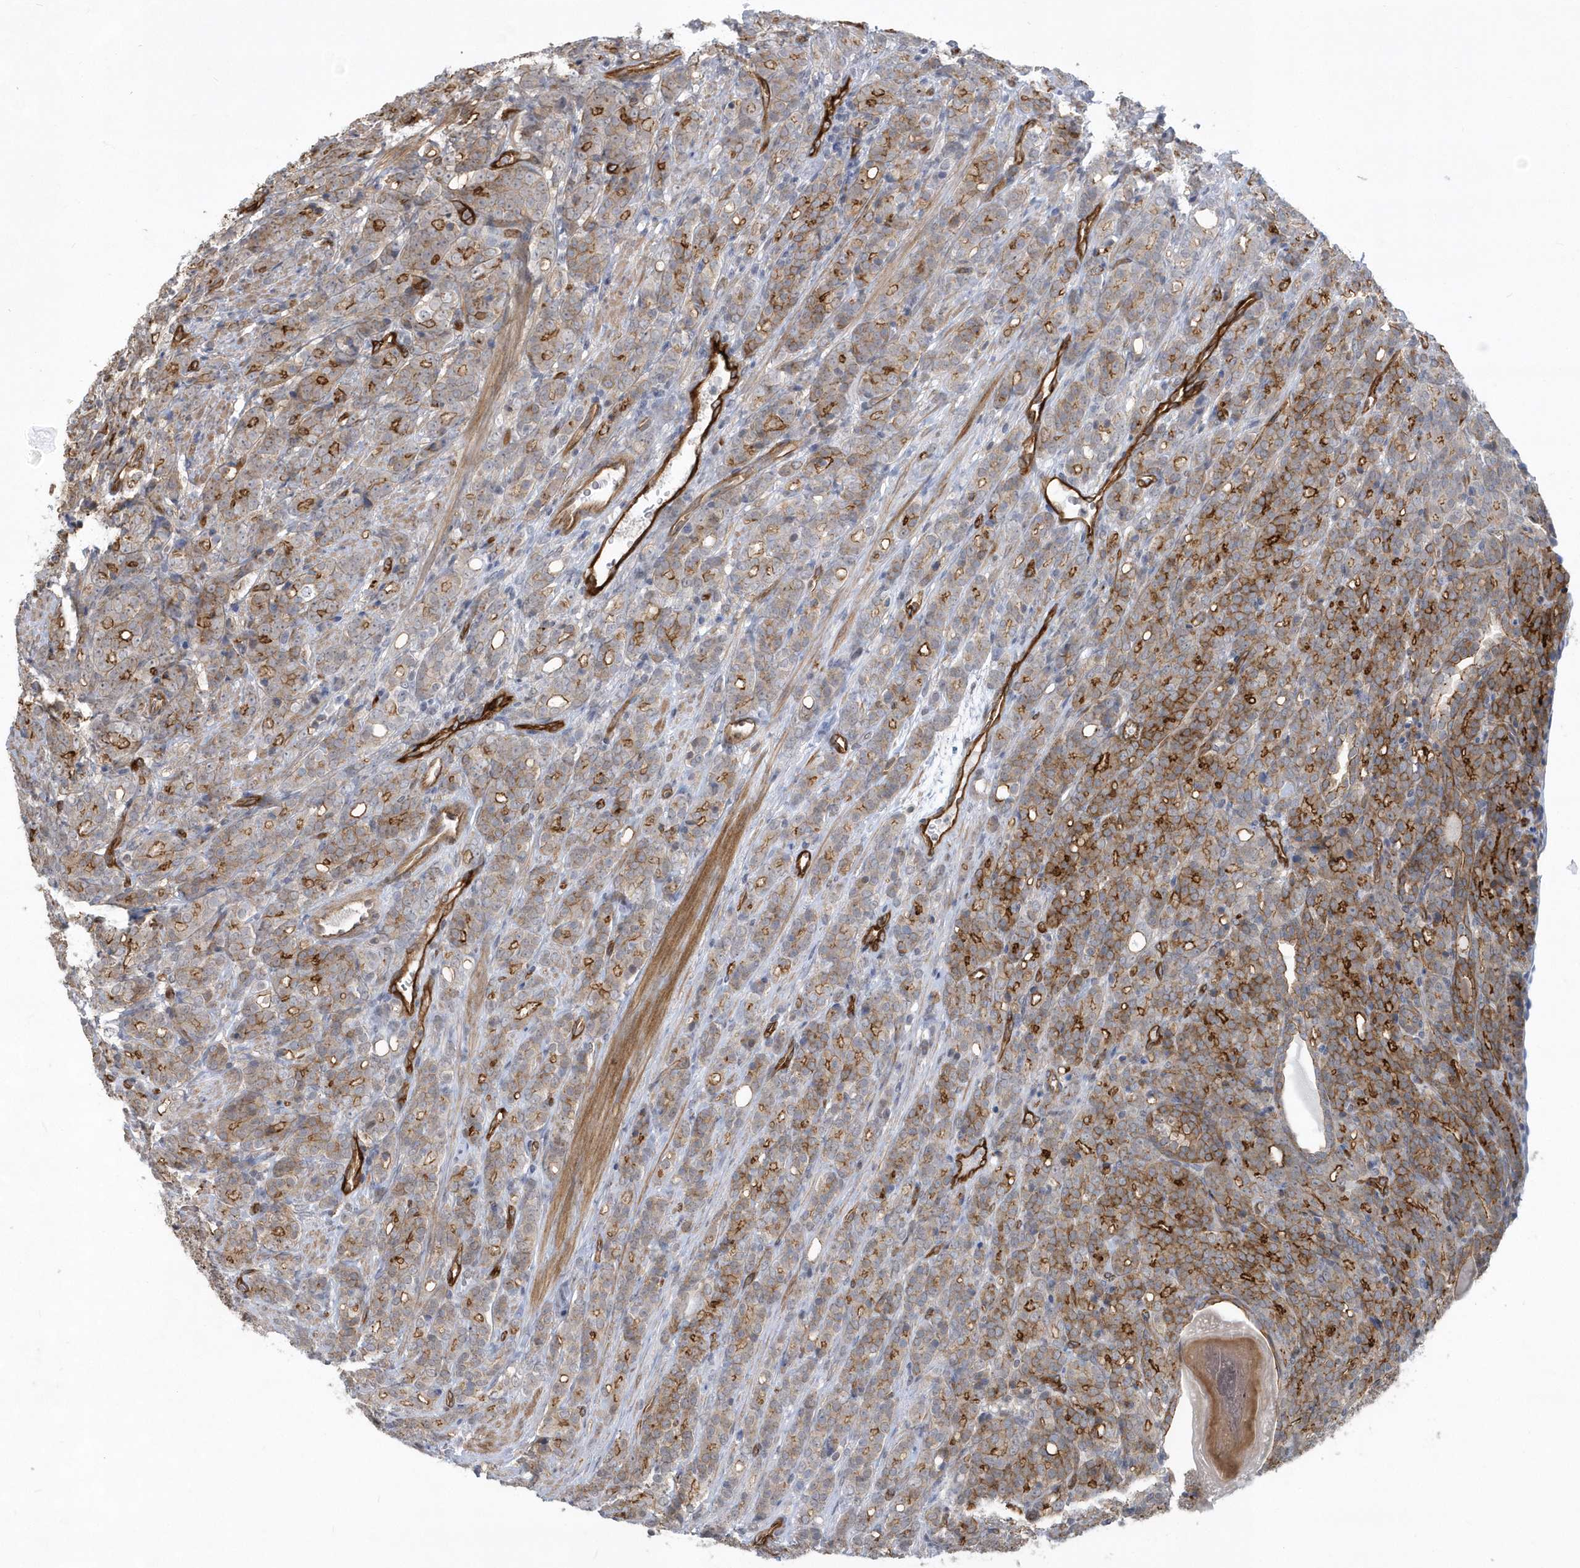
{"staining": {"intensity": "strong", "quantity": "25%-75%", "location": "cytoplasmic/membranous"}, "tissue": "prostate cancer", "cell_type": "Tumor cells", "image_type": "cancer", "snomed": [{"axis": "morphology", "description": "Adenocarcinoma, High grade"}, {"axis": "topography", "description": "Prostate"}], "caption": "Immunohistochemical staining of human prostate high-grade adenocarcinoma reveals high levels of strong cytoplasmic/membranous positivity in about 25%-75% of tumor cells. The staining was performed using DAB, with brown indicating positive protein expression. Nuclei are stained blue with hematoxylin.", "gene": "RAI14", "patient": {"sex": "male", "age": 62}}